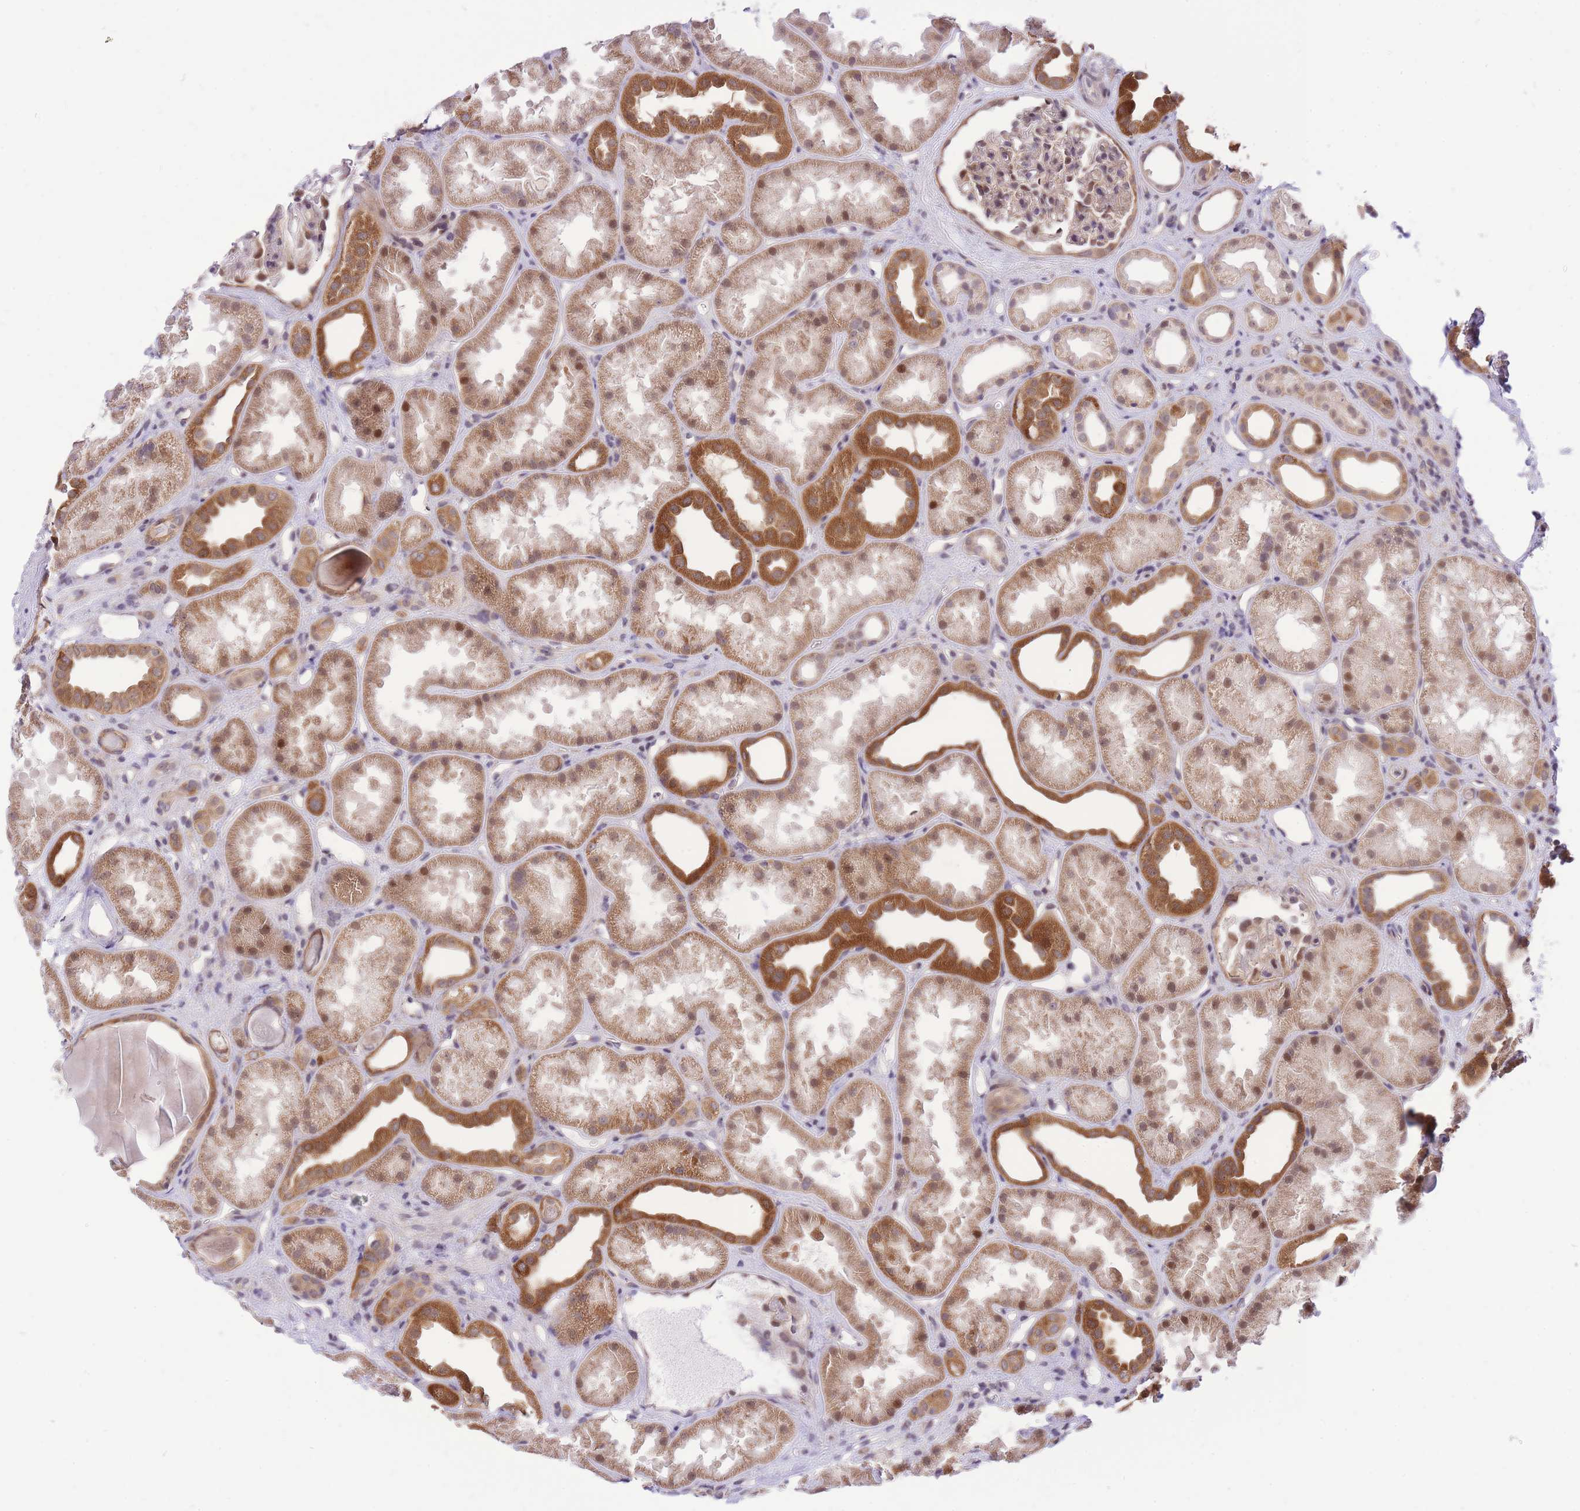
{"staining": {"intensity": "moderate", "quantity": "25%-75%", "location": "cytoplasmic/membranous,nuclear"}, "tissue": "kidney", "cell_type": "Cells in glomeruli", "image_type": "normal", "snomed": [{"axis": "morphology", "description": "Normal tissue, NOS"}, {"axis": "topography", "description": "Kidney"}], "caption": "Protein staining by immunohistochemistry demonstrates moderate cytoplasmic/membranous,nuclear positivity in about 25%-75% of cells in glomeruli in normal kidney.", "gene": "MINDY2", "patient": {"sex": "male", "age": 61}}